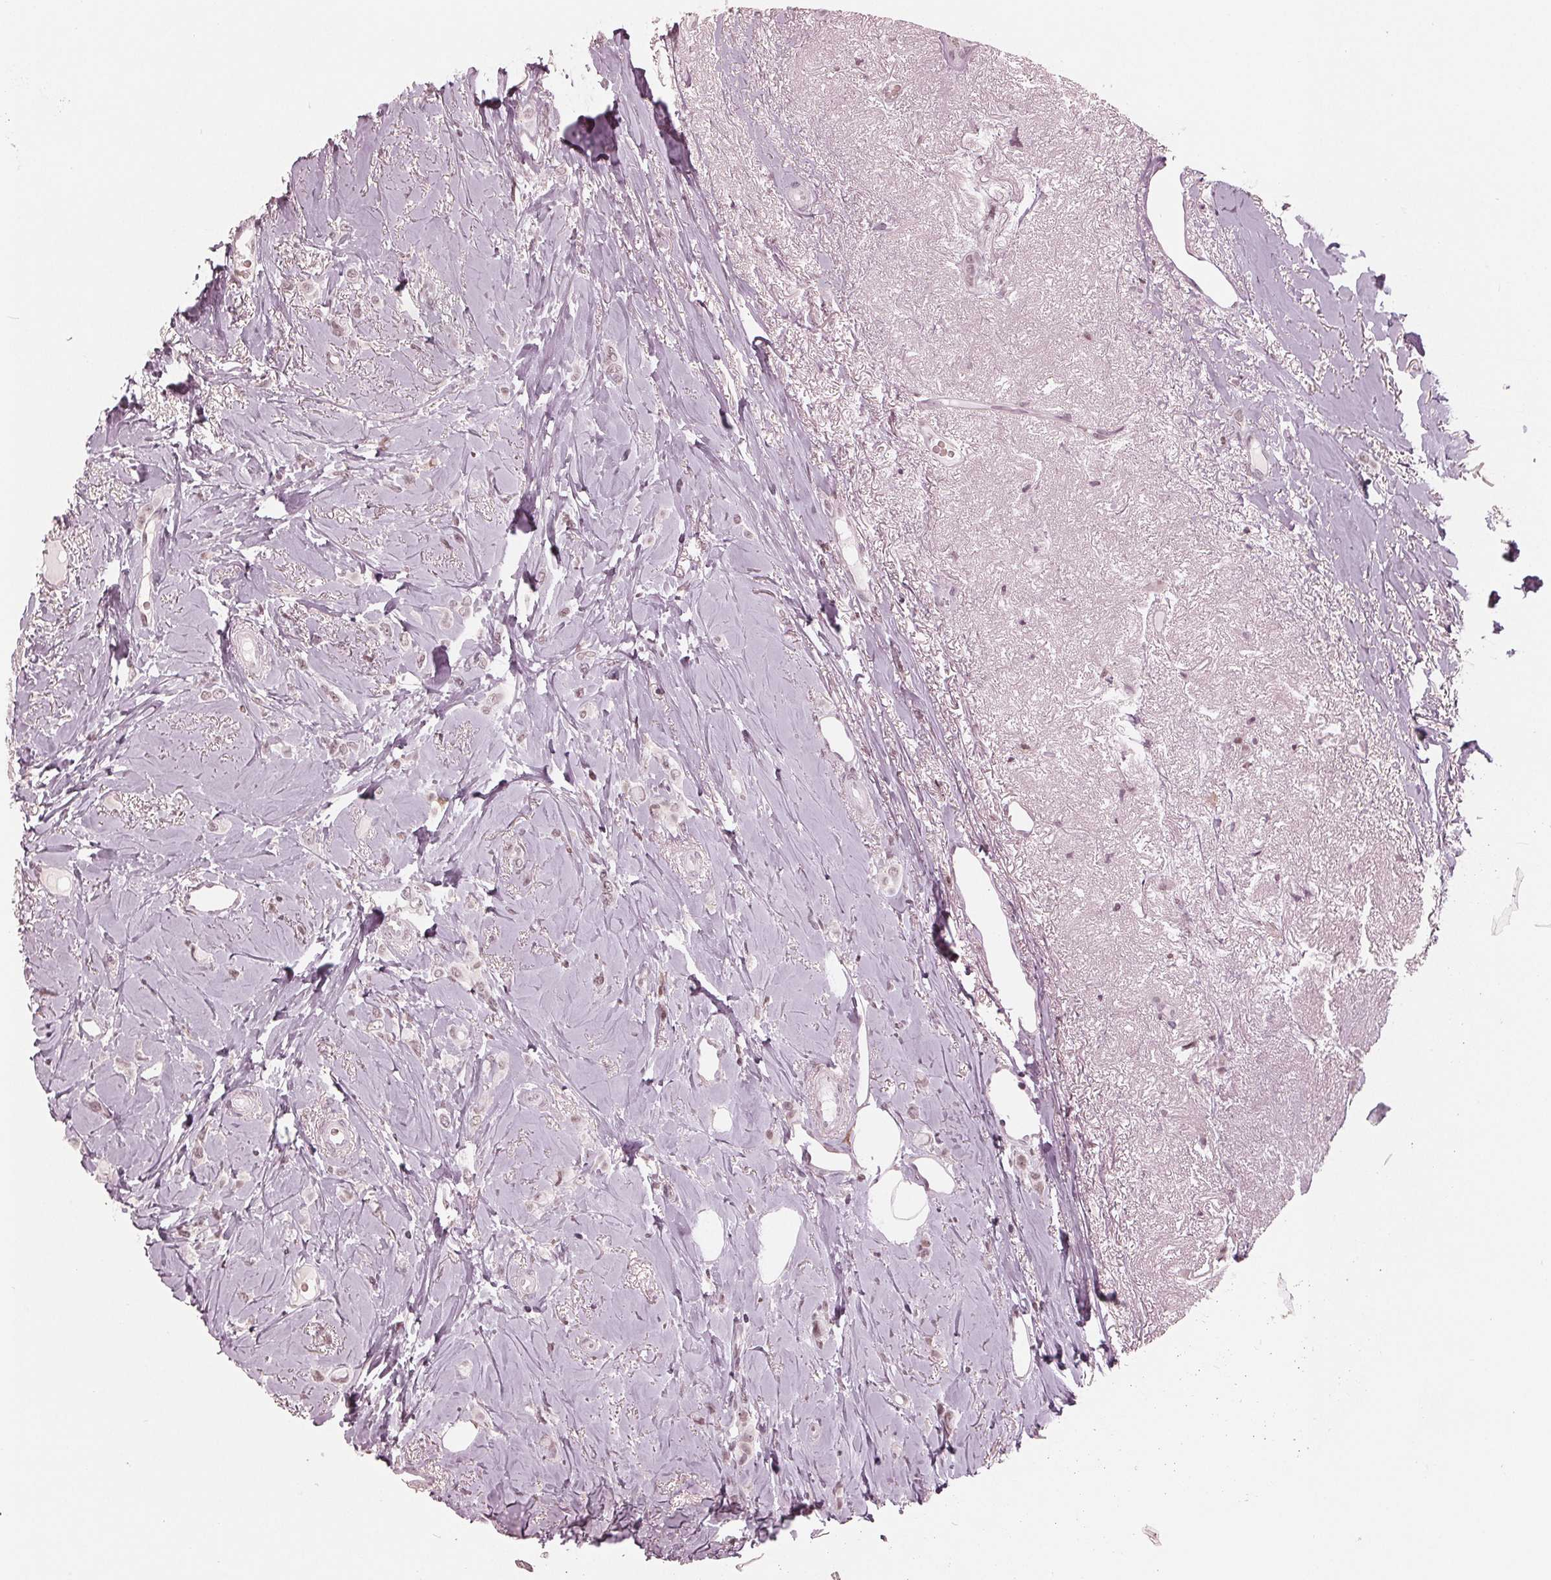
{"staining": {"intensity": "weak", "quantity": "25%-75%", "location": "nuclear"}, "tissue": "breast cancer", "cell_type": "Tumor cells", "image_type": "cancer", "snomed": [{"axis": "morphology", "description": "Lobular carcinoma"}, {"axis": "topography", "description": "Breast"}], "caption": "The photomicrograph exhibits immunohistochemical staining of breast cancer (lobular carcinoma). There is weak nuclear positivity is identified in approximately 25%-75% of tumor cells.", "gene": "DNMT3L", "patient": {"sex": "female", "age": 66}}